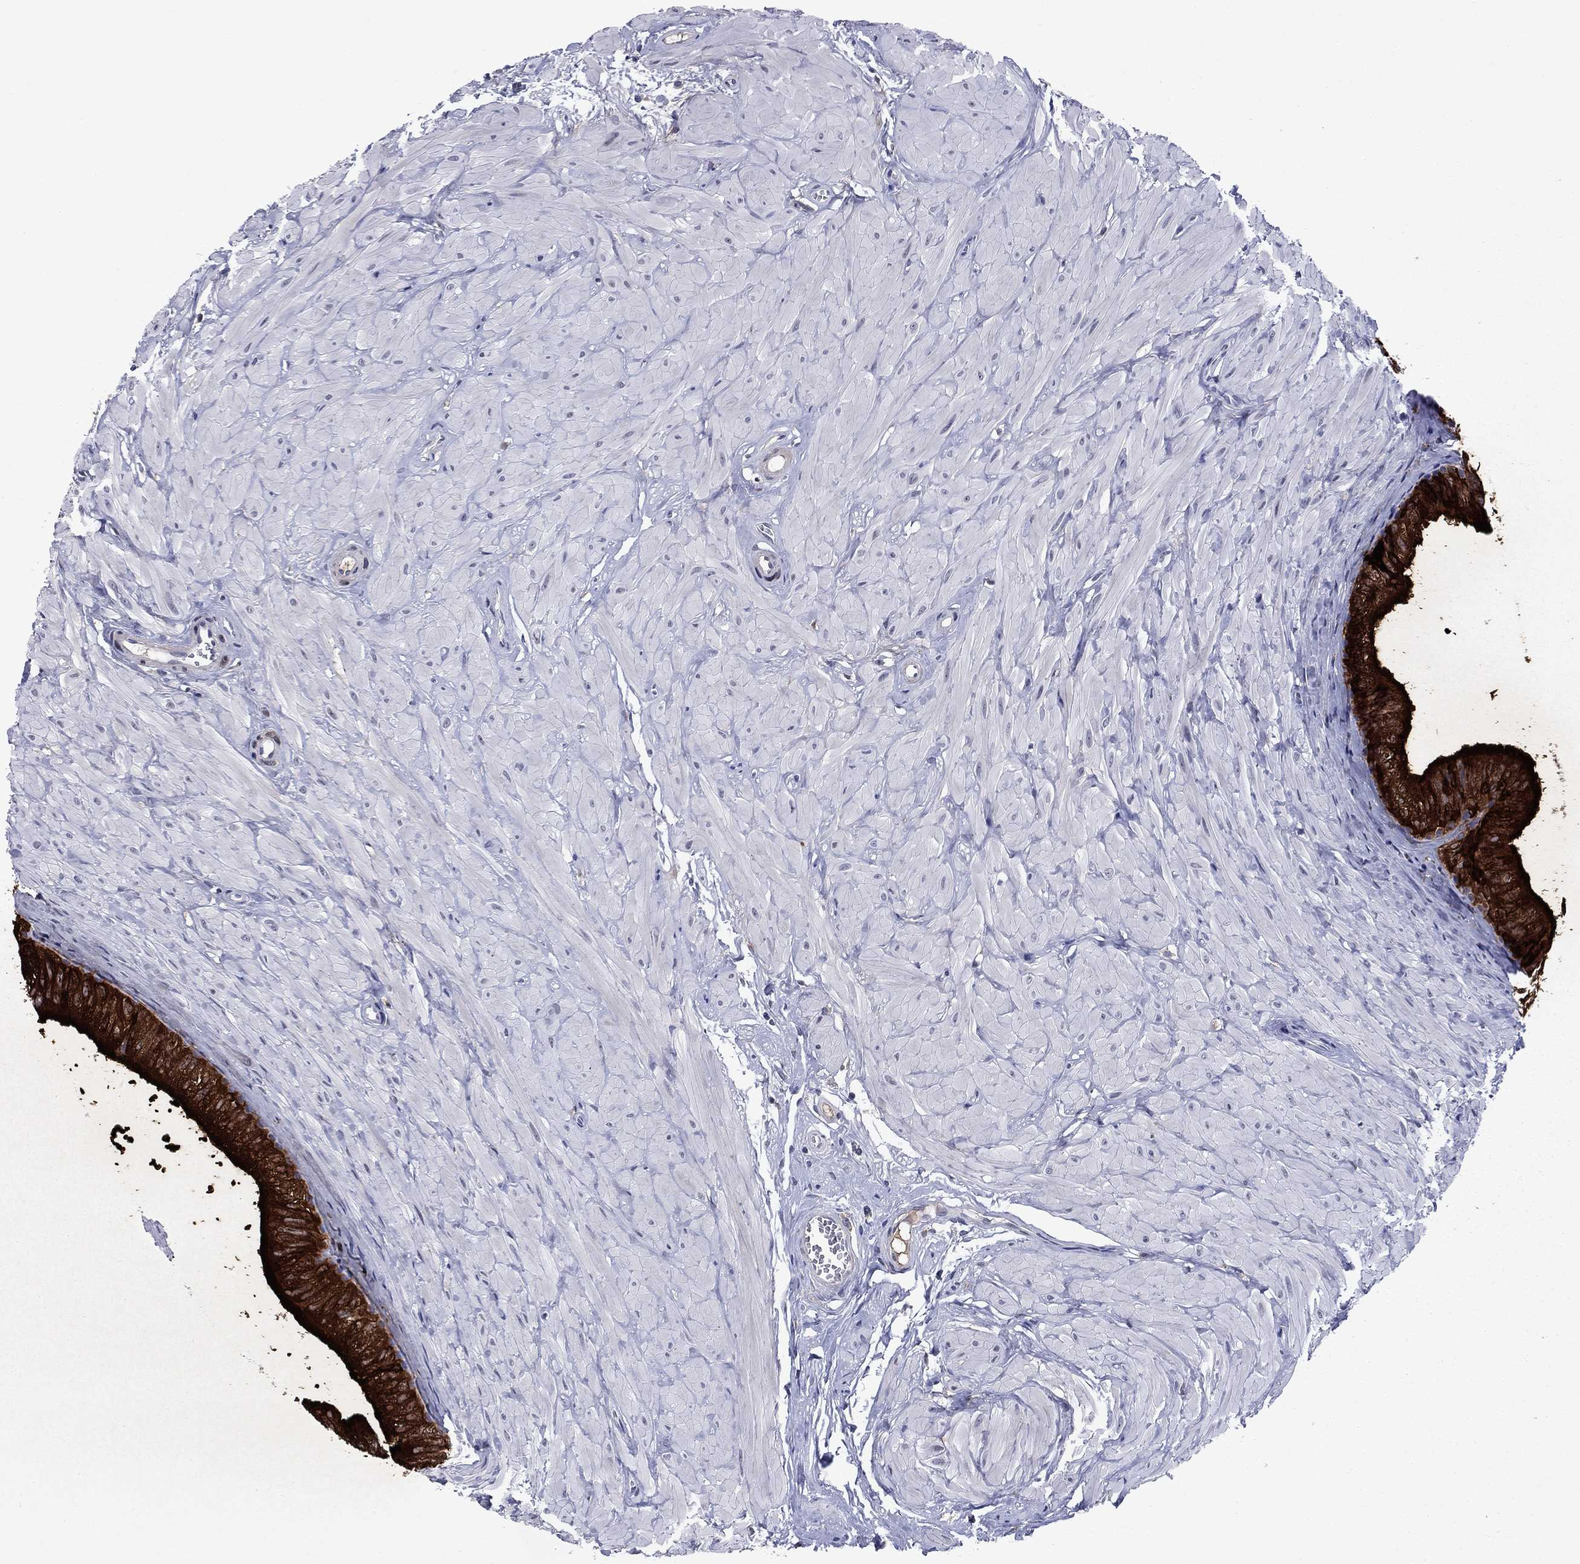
{"staining": {"intensity": "strong", "quantity": ">75%", "location": "cytoplasmic/membranous"}, "tissue": "epididymis", "cell_type": "Glandular cells", "image_type": "normal", "snomed": [{"axis": "morphology", "description": "Normal tissue, NOS"}, {"axis": "topography", "description": "Epididymis"}, {"axis": "topography", "description": "Vas deferens"}], "caption": "This micrograph demonstrates unremarkable epididymis stained with IHC to label a protein in brown. The cytoplasmic/membranous of glandular cells show strong positivity for the protein. Nuclei are counter-stained blue.", "gene": "ECM1", "patient": {"sex": "male", "age": 23}}